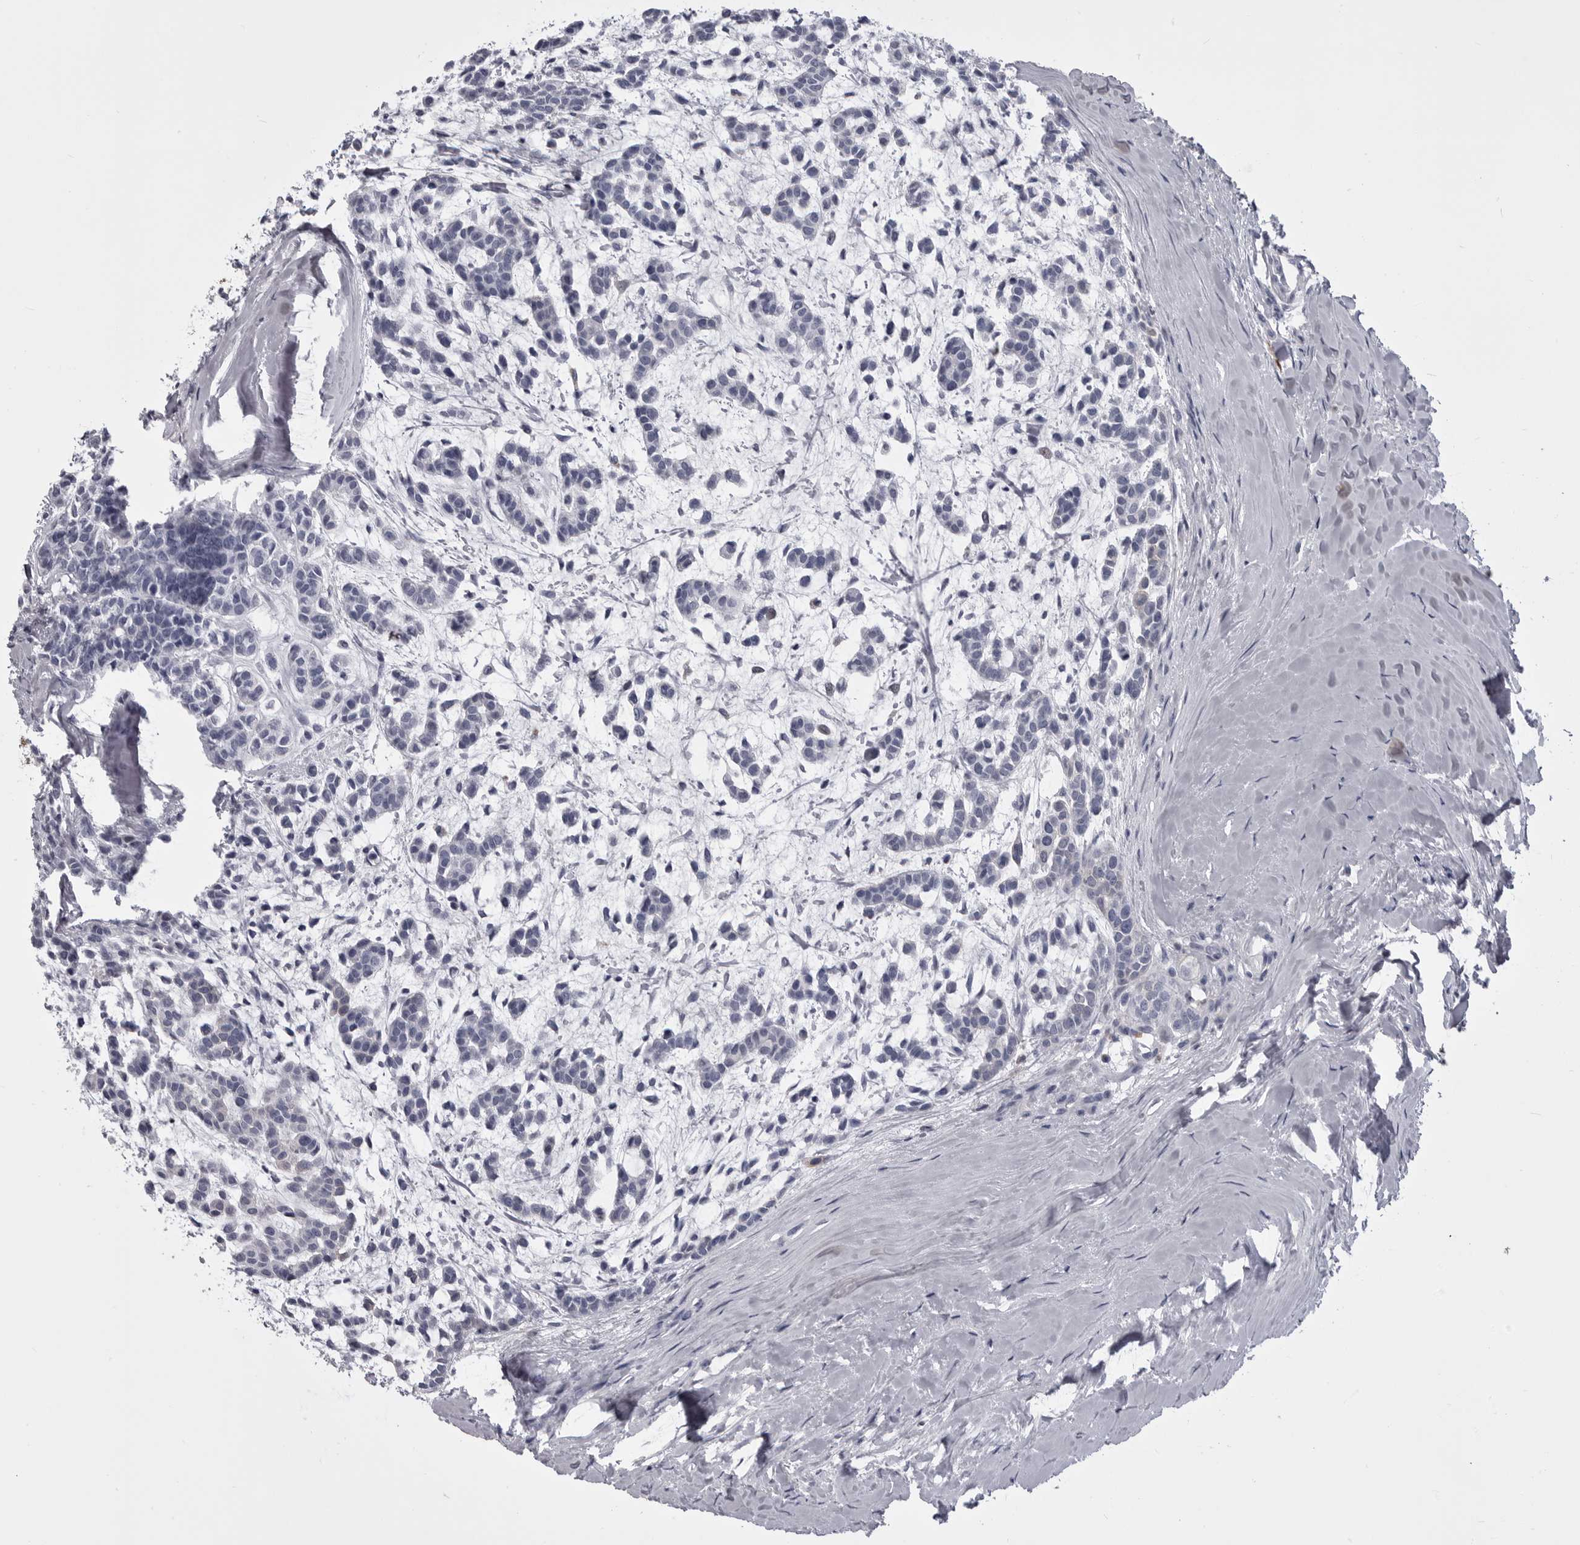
{"staining": {"intensity": "negative", "quantity": "none", "location": "none"}, "tissue": "head and neck cancer", "cell_type": "Tumor cells", "image_type": "cancer", "snomed": [{"axis": "morphology", "description": "Adenocarcinoma, NOS"}, {"axis": "morphology", "description": "Adenoma, NOS"}, {"axis": "topography", "description": "Head-Neck"}], "caption": "Tumor cells show no significant protein expression in head and neck cancer (adenoma).", "gene": "ANK2", "patient": {"sex": "female", "age": 55}}